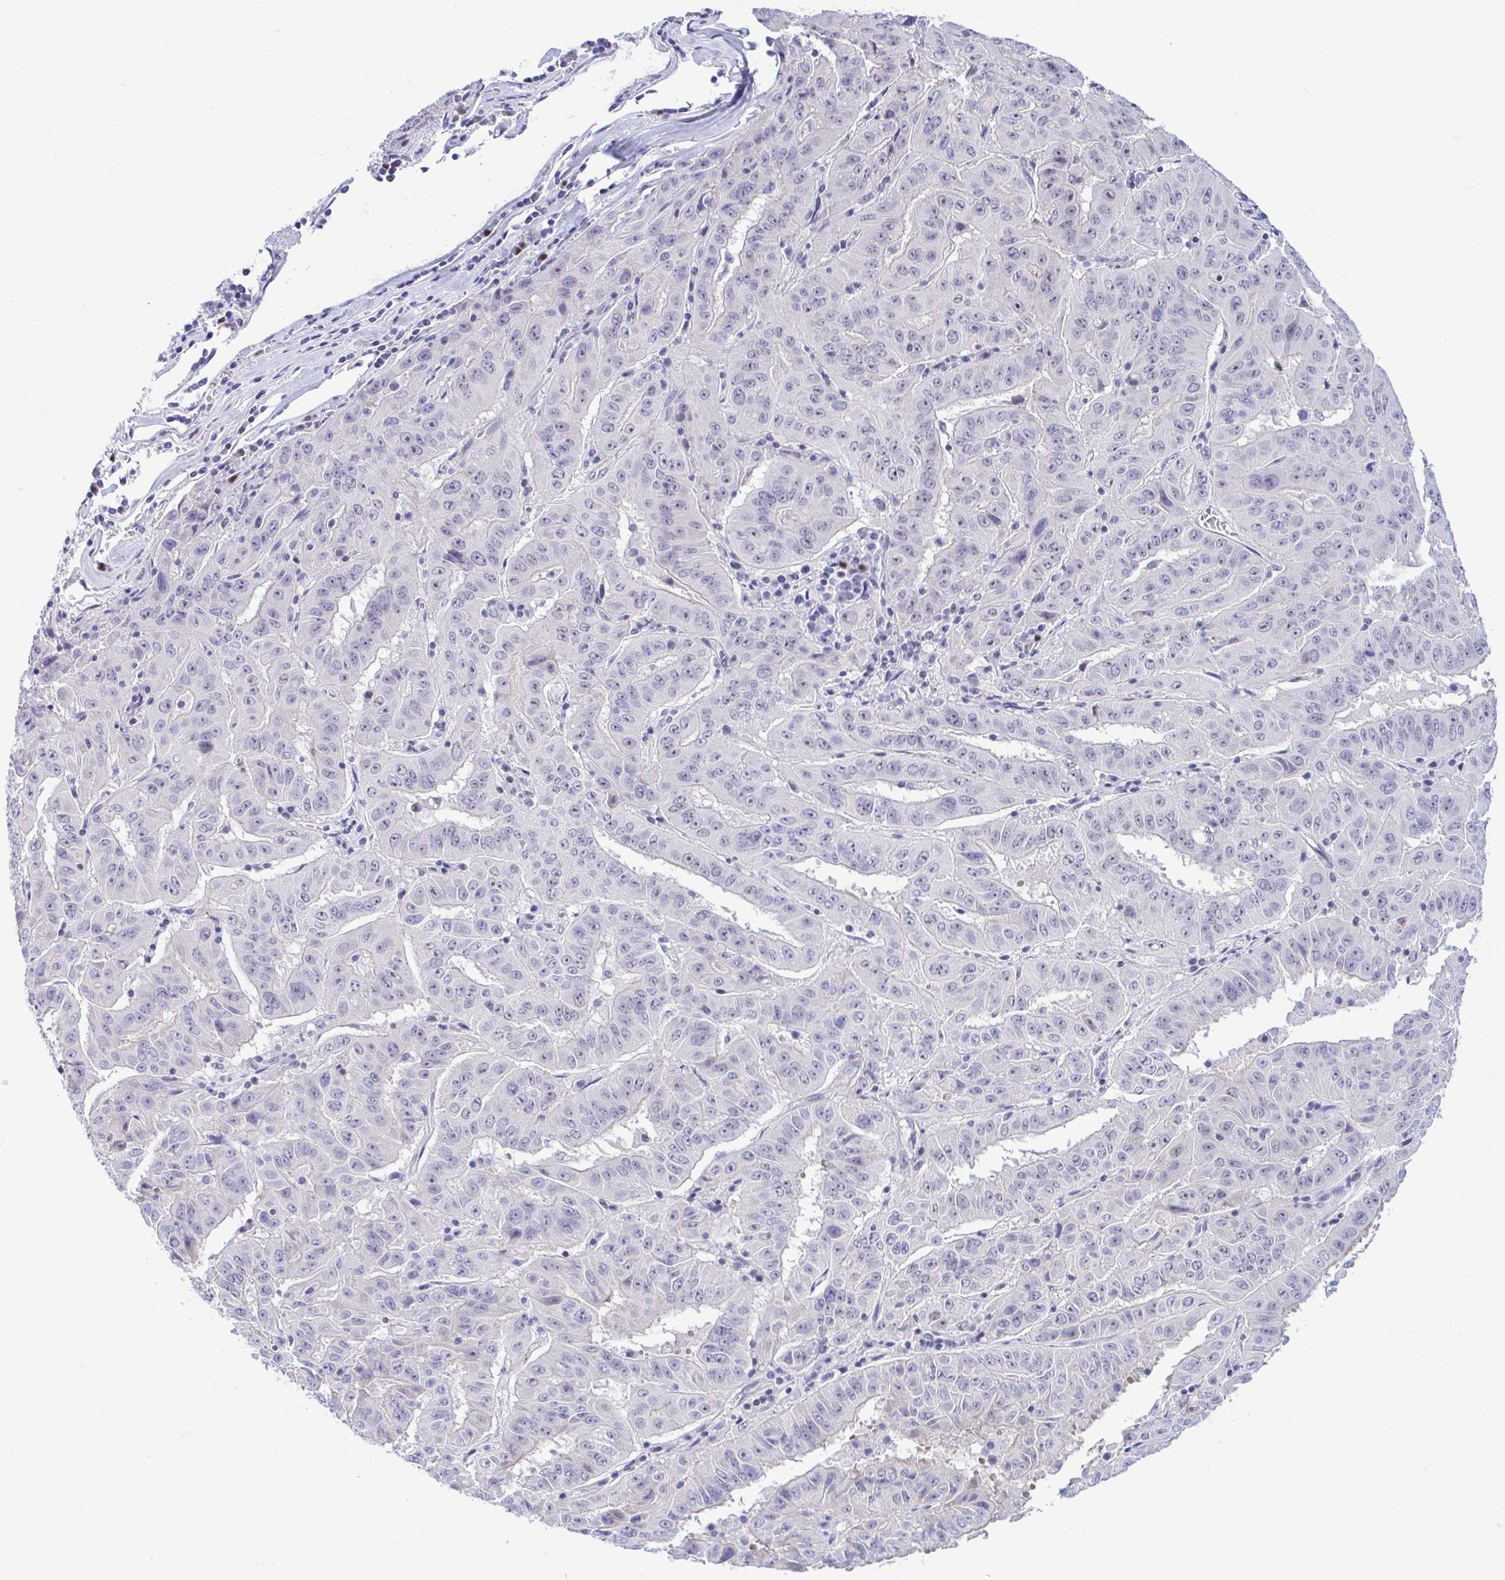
{"staining": {"intensity": "negative", "quantity": "none", "location": "none"}, "tissue": "pancreatic cancer", "cell_type": "Tumor cells", "image_type": "cancer", "snomed": [{"axis": "morphology", "description": "Adenocarcinoma, NOS"}, {"axis": "topography", "description": "Pancreas"}], "caption": "Tumor cells show no significant positivity in adenocarcinoma (pancreatic).", "gene": "SLC25A51", "patient": {"sex": "male", "age": 63}}